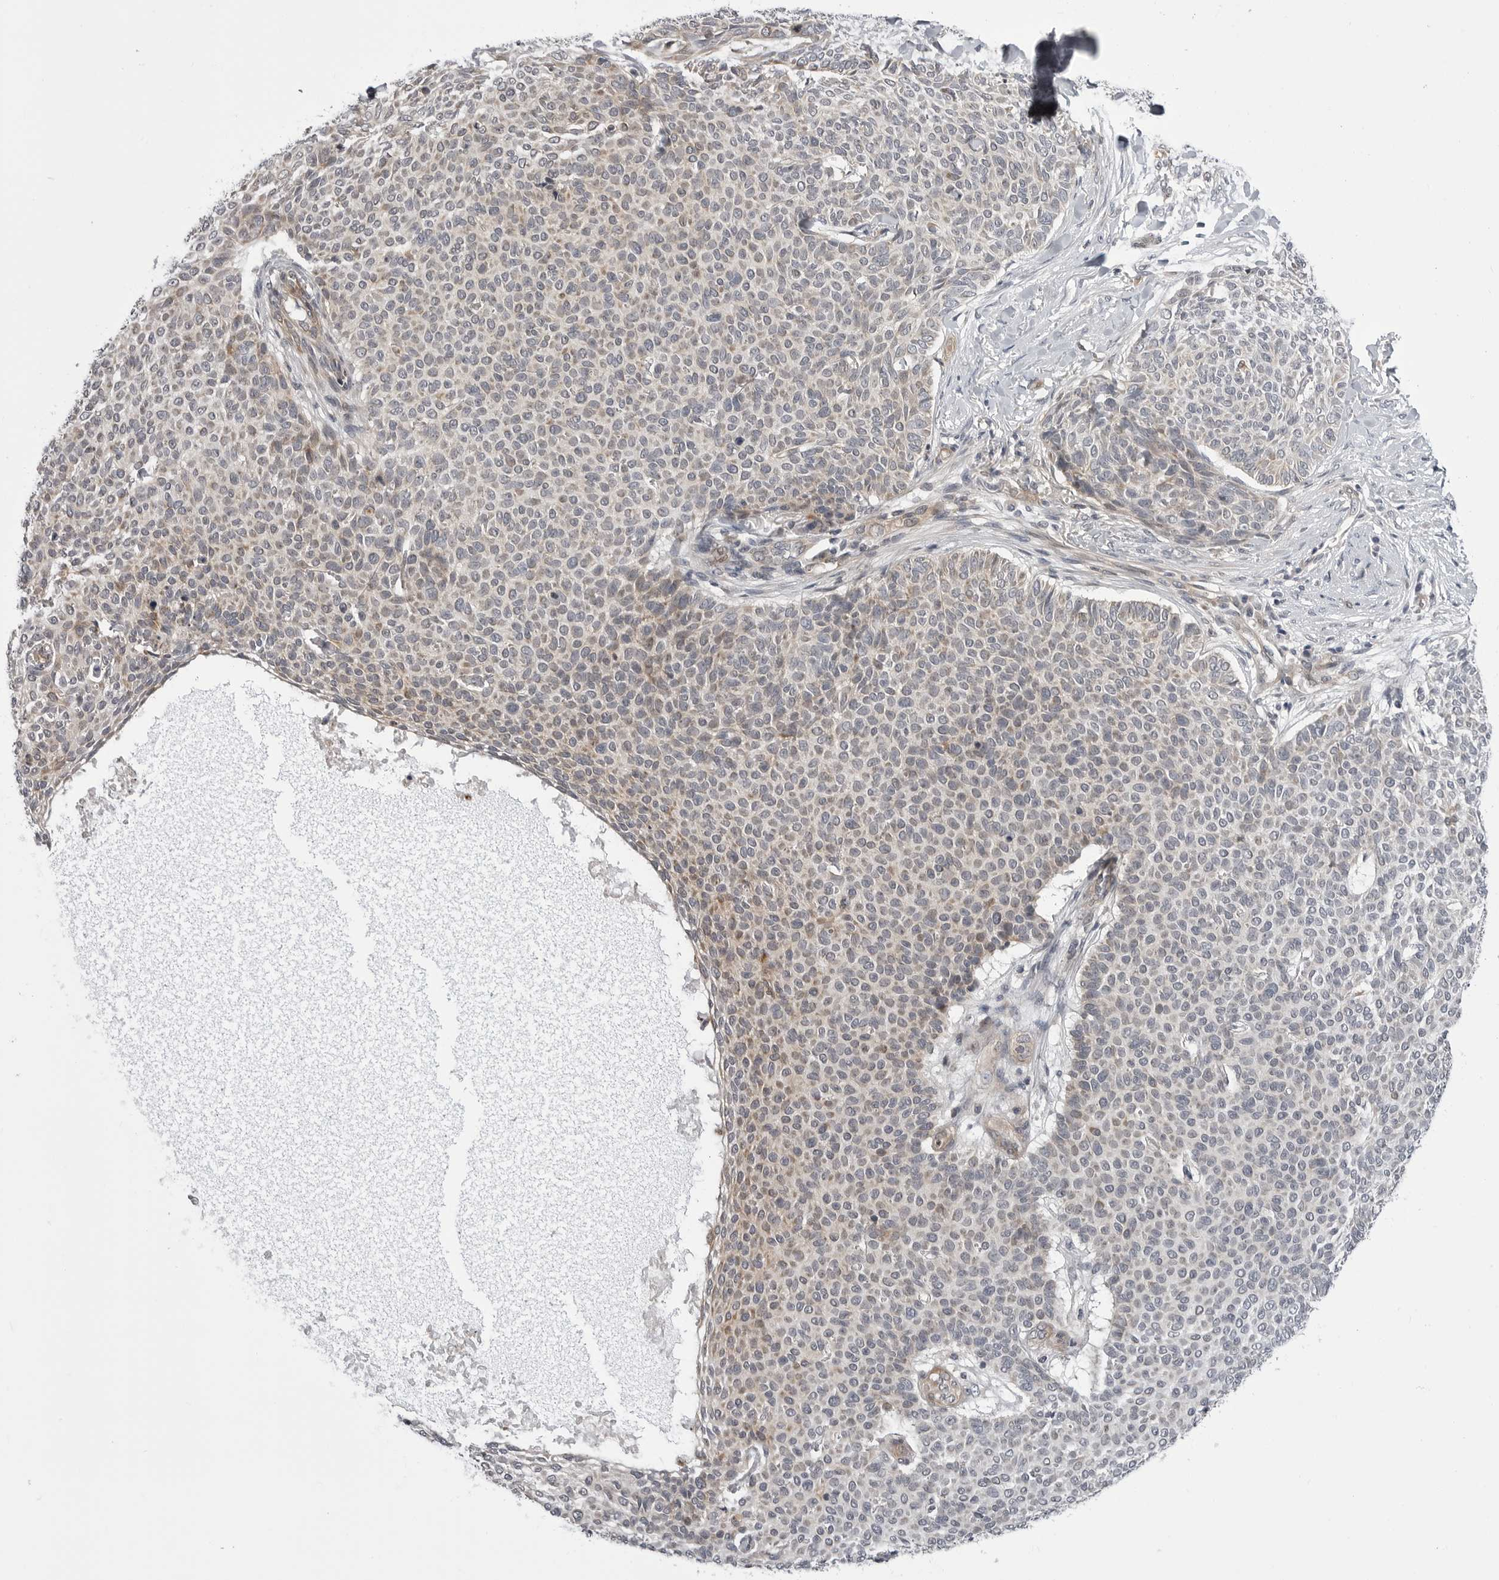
{"staining": {"intensity": "negative", "quantity": "none", "location": "none"}, "tissue": "skin cancer", "cell_type": "Tumor cells", "image_type": "cancer", "snomed": [{"axis": "morphology", "description": "Normal tissue, NOS"}, {"axis": "morphology", "description": "Basal cell carcinoma"}, {"axis": "topography", "description": "Skin"}], "caption": "Skin basal cell carcinoma was stained to show a protein in brown. There is no significant staining in tumor cells.", "gene": "CCDC18", "patient": {"sex": "male", "age": 50}}